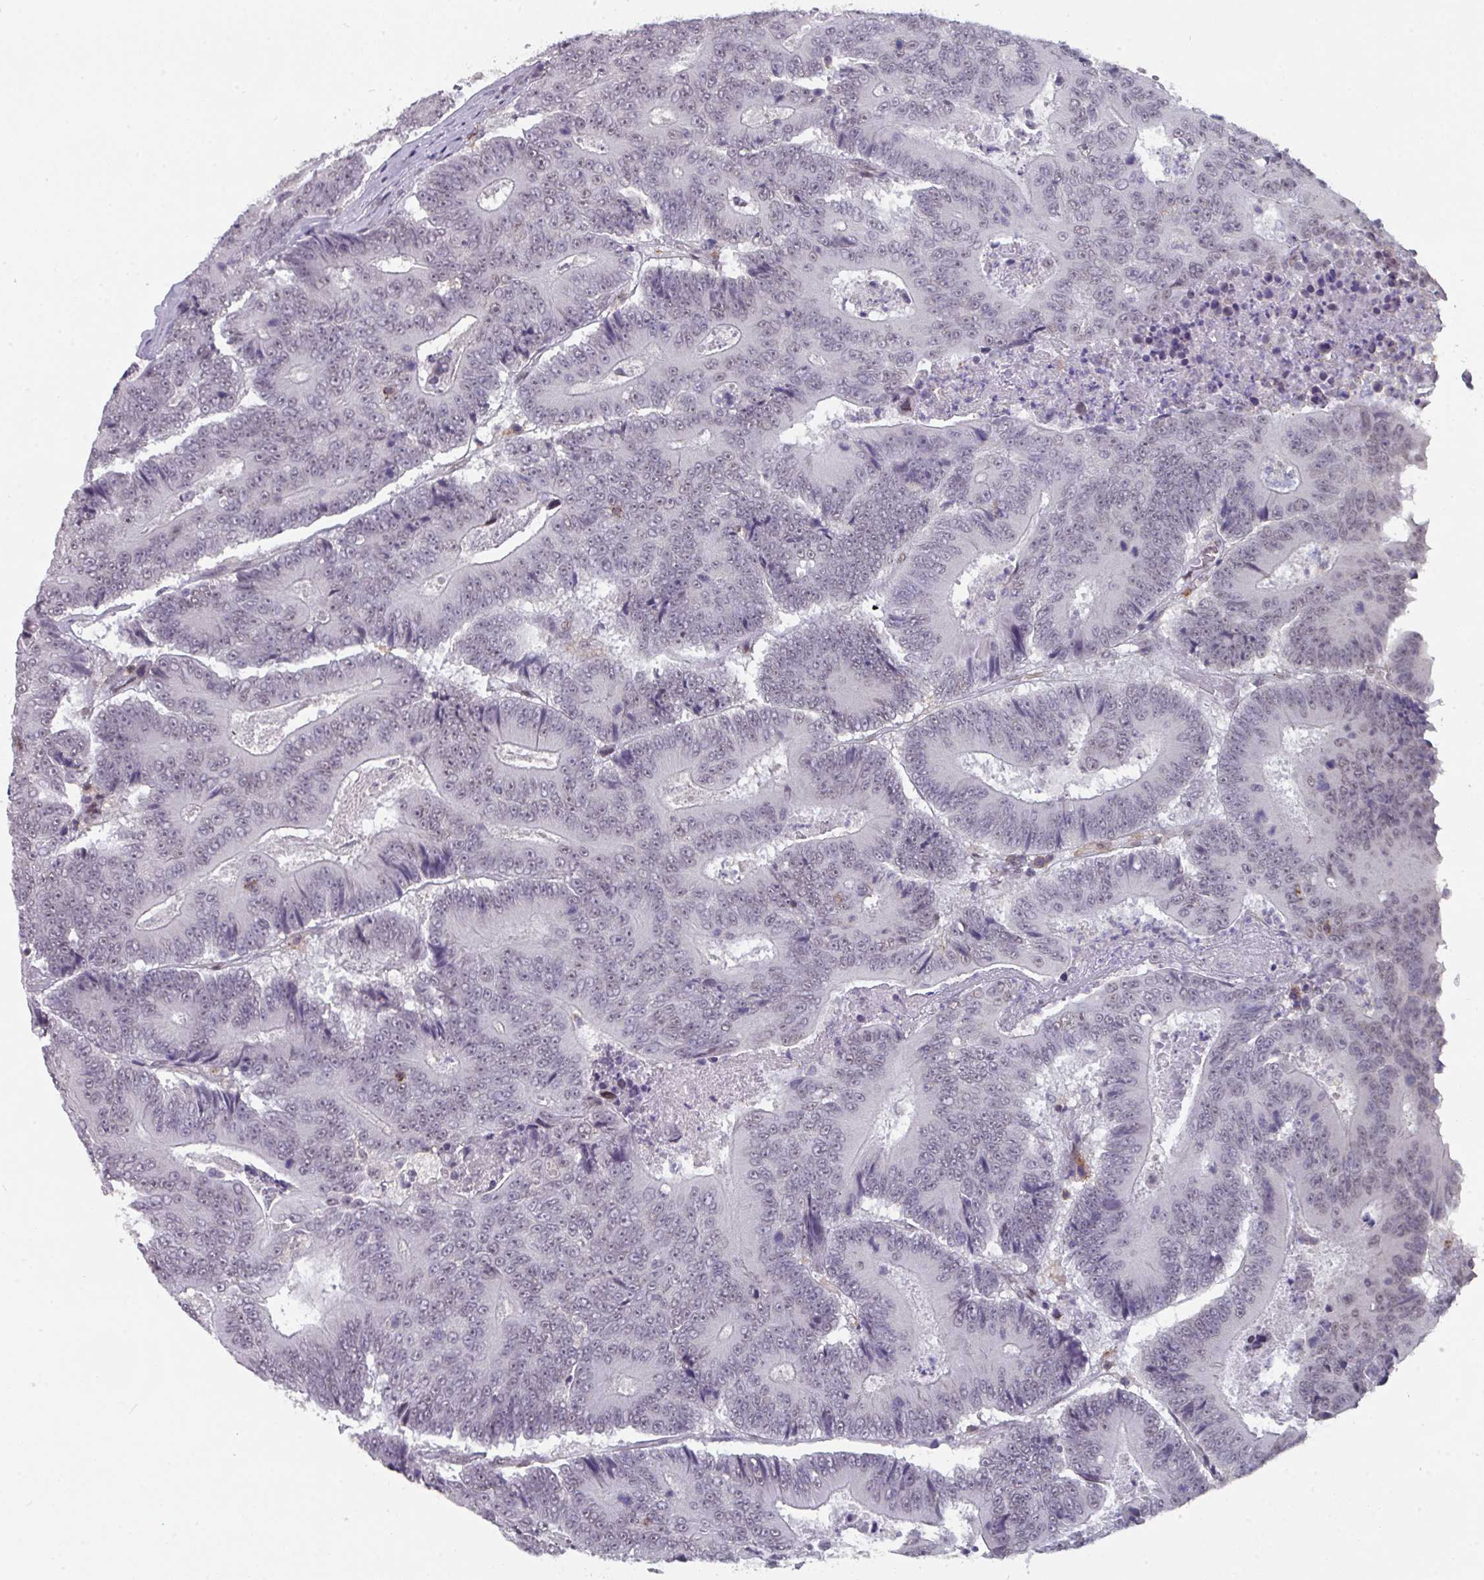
{"staining": {"intensity": "weak", "quantity": "<25%", "location": "nuclear"}, "tissue": "colorectal cancer", "cell_type": "Tumor cells", "image_type": "cancer", "snomed": [{"axis": "morphology", "description": "Adenocarcinoma, NOS"}, {"axis": "topography", "description": "Colon"}], "caption": "A histopathology image of human colorectal cancer (adenocarcinoma) is negative for staining in tumor cells.", "gene": "RASAL3", "patient": {"sex": "male", "age": 83}}